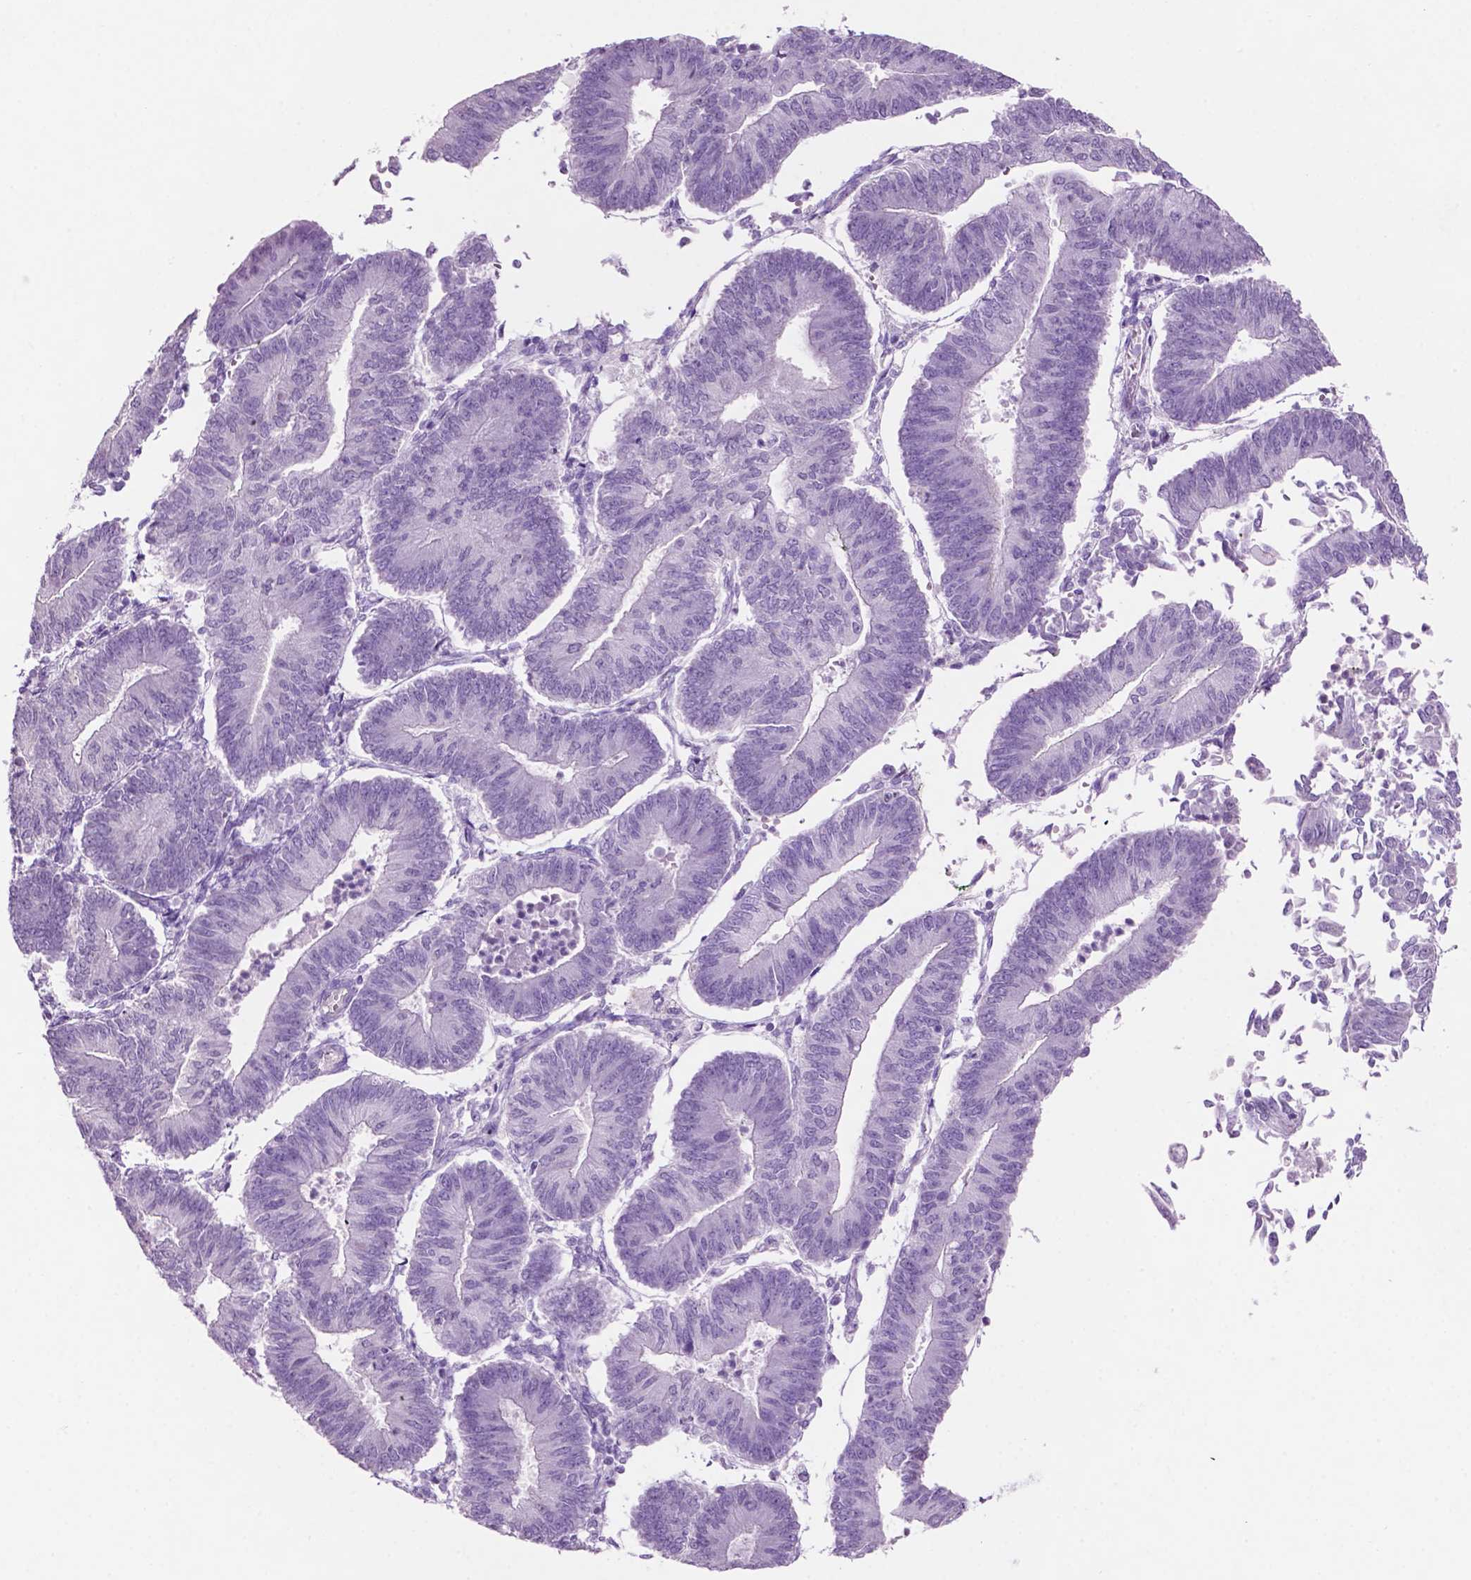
{"staining": {"intensity": "negative", "quantity": "none", "location": "none"}, "tissue": "endometrial cancer", "cell_type": "Tumor cells", "image_type": "cancer", "snomed": [{"axis": "morphology", "description": "Adenocarcinoma, NOS"}, {"axis": "topography", "description": "Endometrium"}], "caption": "Immunohistochemistry (IHC) of adenocarcinoma (endometrial) reveals no staining in tumor cells. (DAB (3,3'-diaminobenzidine) immunohistochemistry, high magnification).", "gene": "PHGR1", "patient": {"sex": "female", "age": 65}}